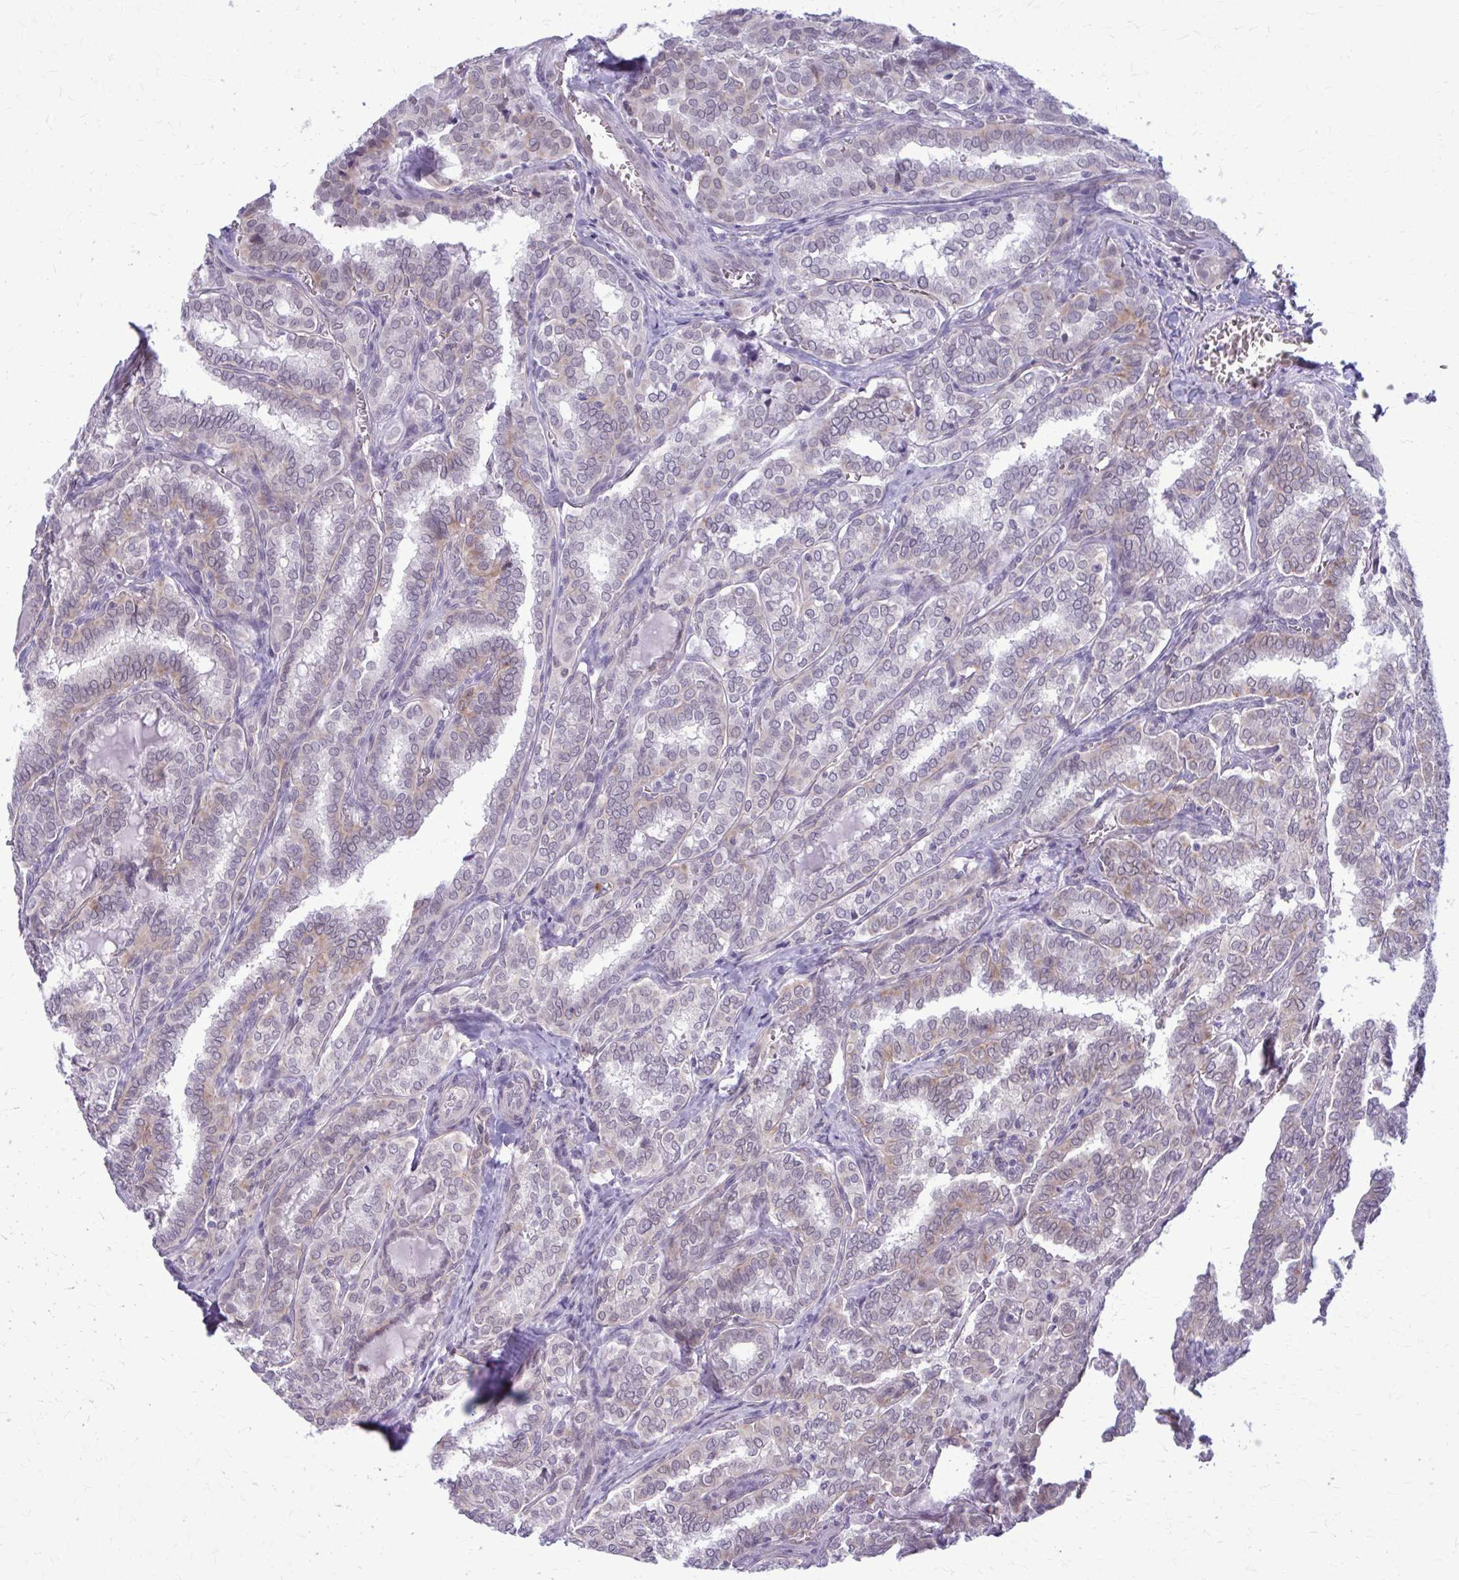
{"staining": {"intensity": "weak", "quantity": "<25%", "location": "cytoplasmic/membranous"}, "tissue": "thyroid cancer", "cell_type": "Tumor cells", "image_type": "cancer", "snomed": [{"axis": "morphology", "description": "Papillary adenocarcinoma, NOS"}, {"axis": "topography", "description": "Thyroid gland"}], "caption": "Immunohistochemistry (IHC) of thyroid papillary adenocarcinoma reveals no staining in tumor cells.", "gene": "NUMBL", "patient": {"sex": "female", "age": 30}}